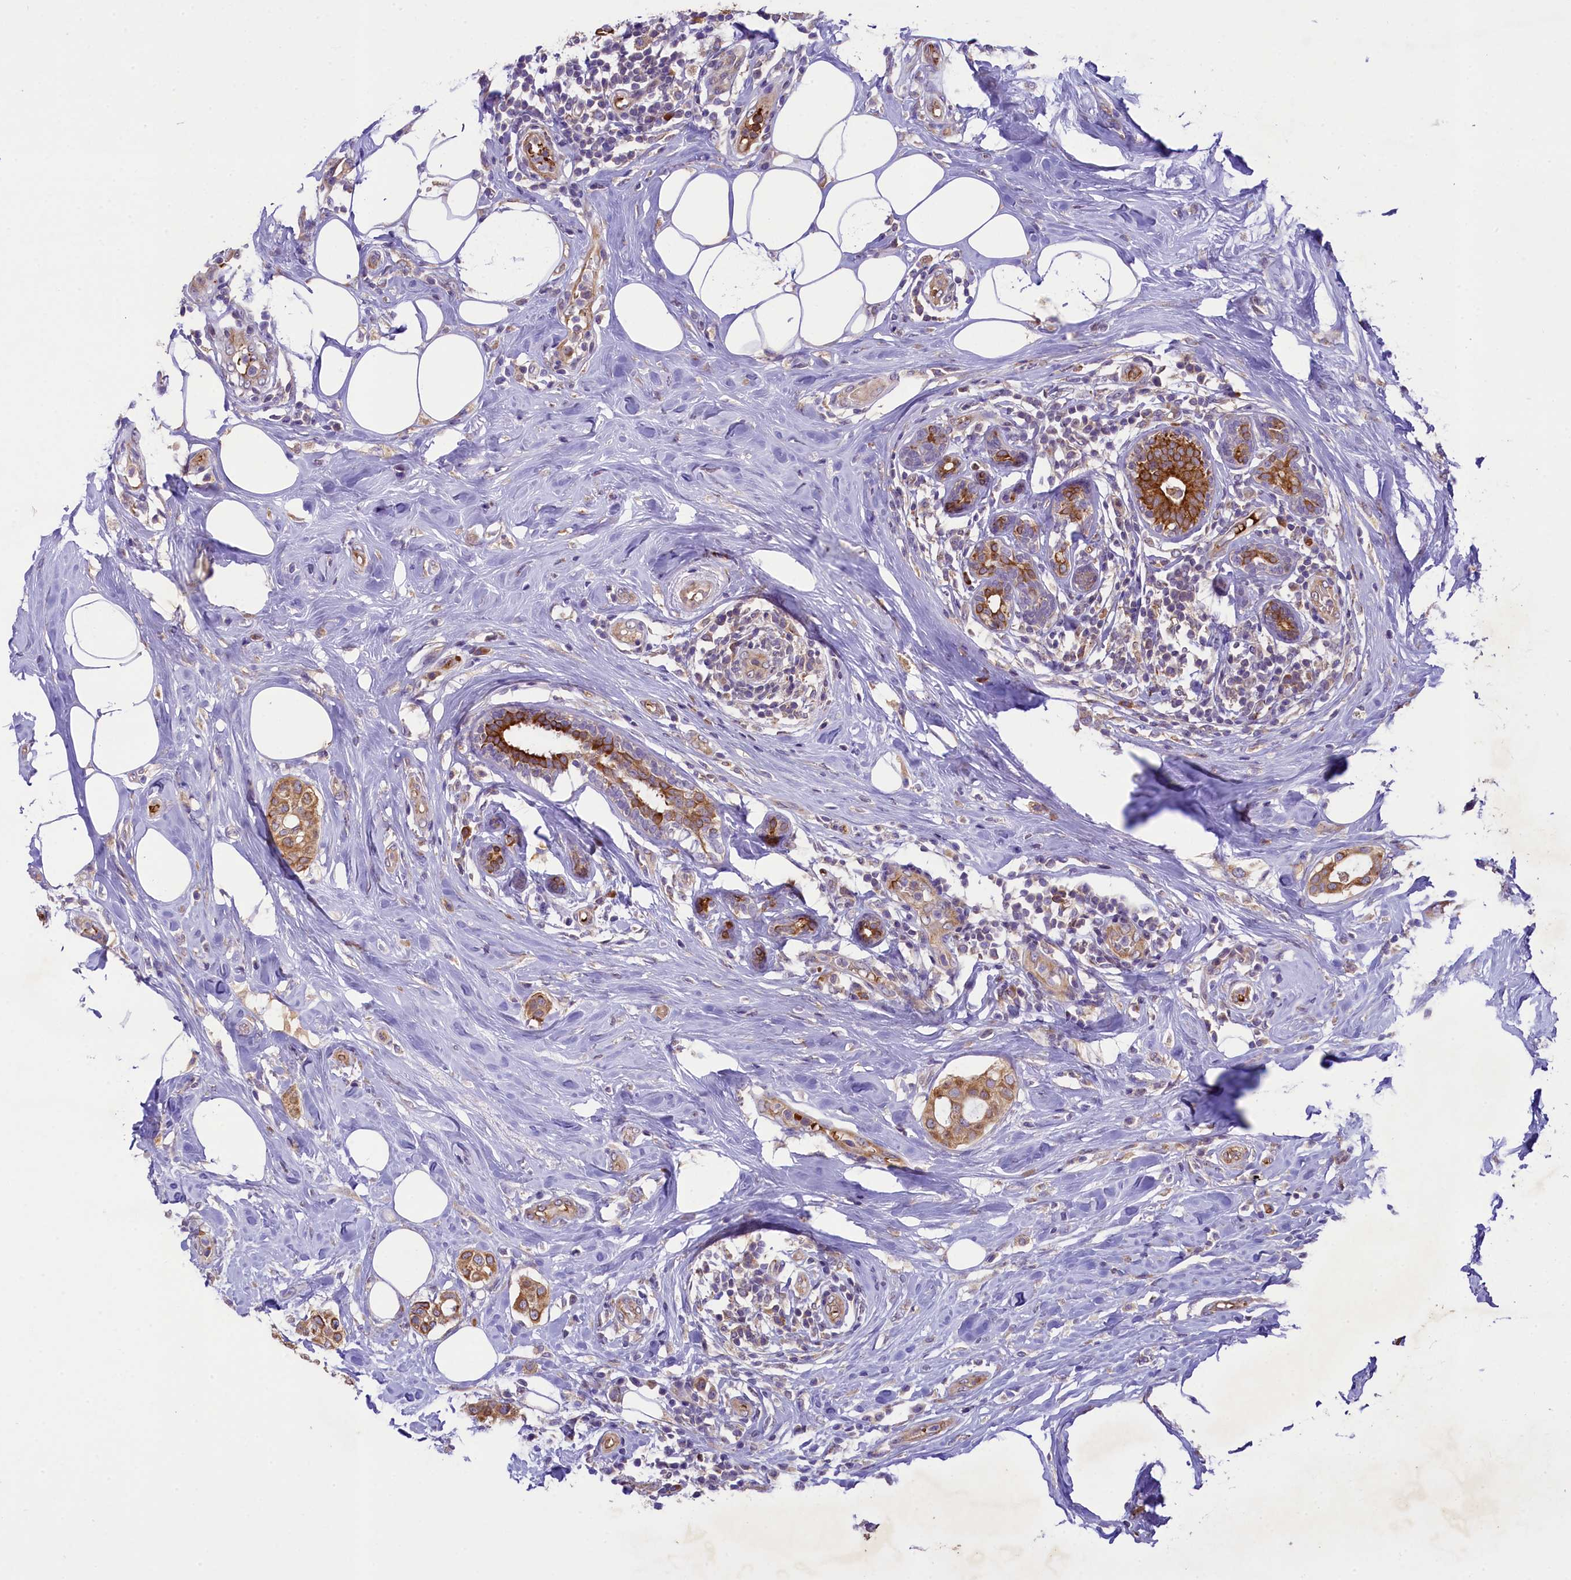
{"staining": {"intensity": "moderate", "quantity": ">75%", "location": "cytoplasmic/membranous"}, "tissue": "breast cancer", "cell_type": "Tumor cells", "image_type": "cancer", "snomed": [{"axis": "morphology", "description": "Lobular carcinoma"}, {"axis": "topography", "description": "Breast"}], "caption": "Human breast lobular carcinoma stained with a protein marker displays moderate staining in tumor cells.", "gene": "LARP4", "patient": {"sex": "female", "age": 51}}